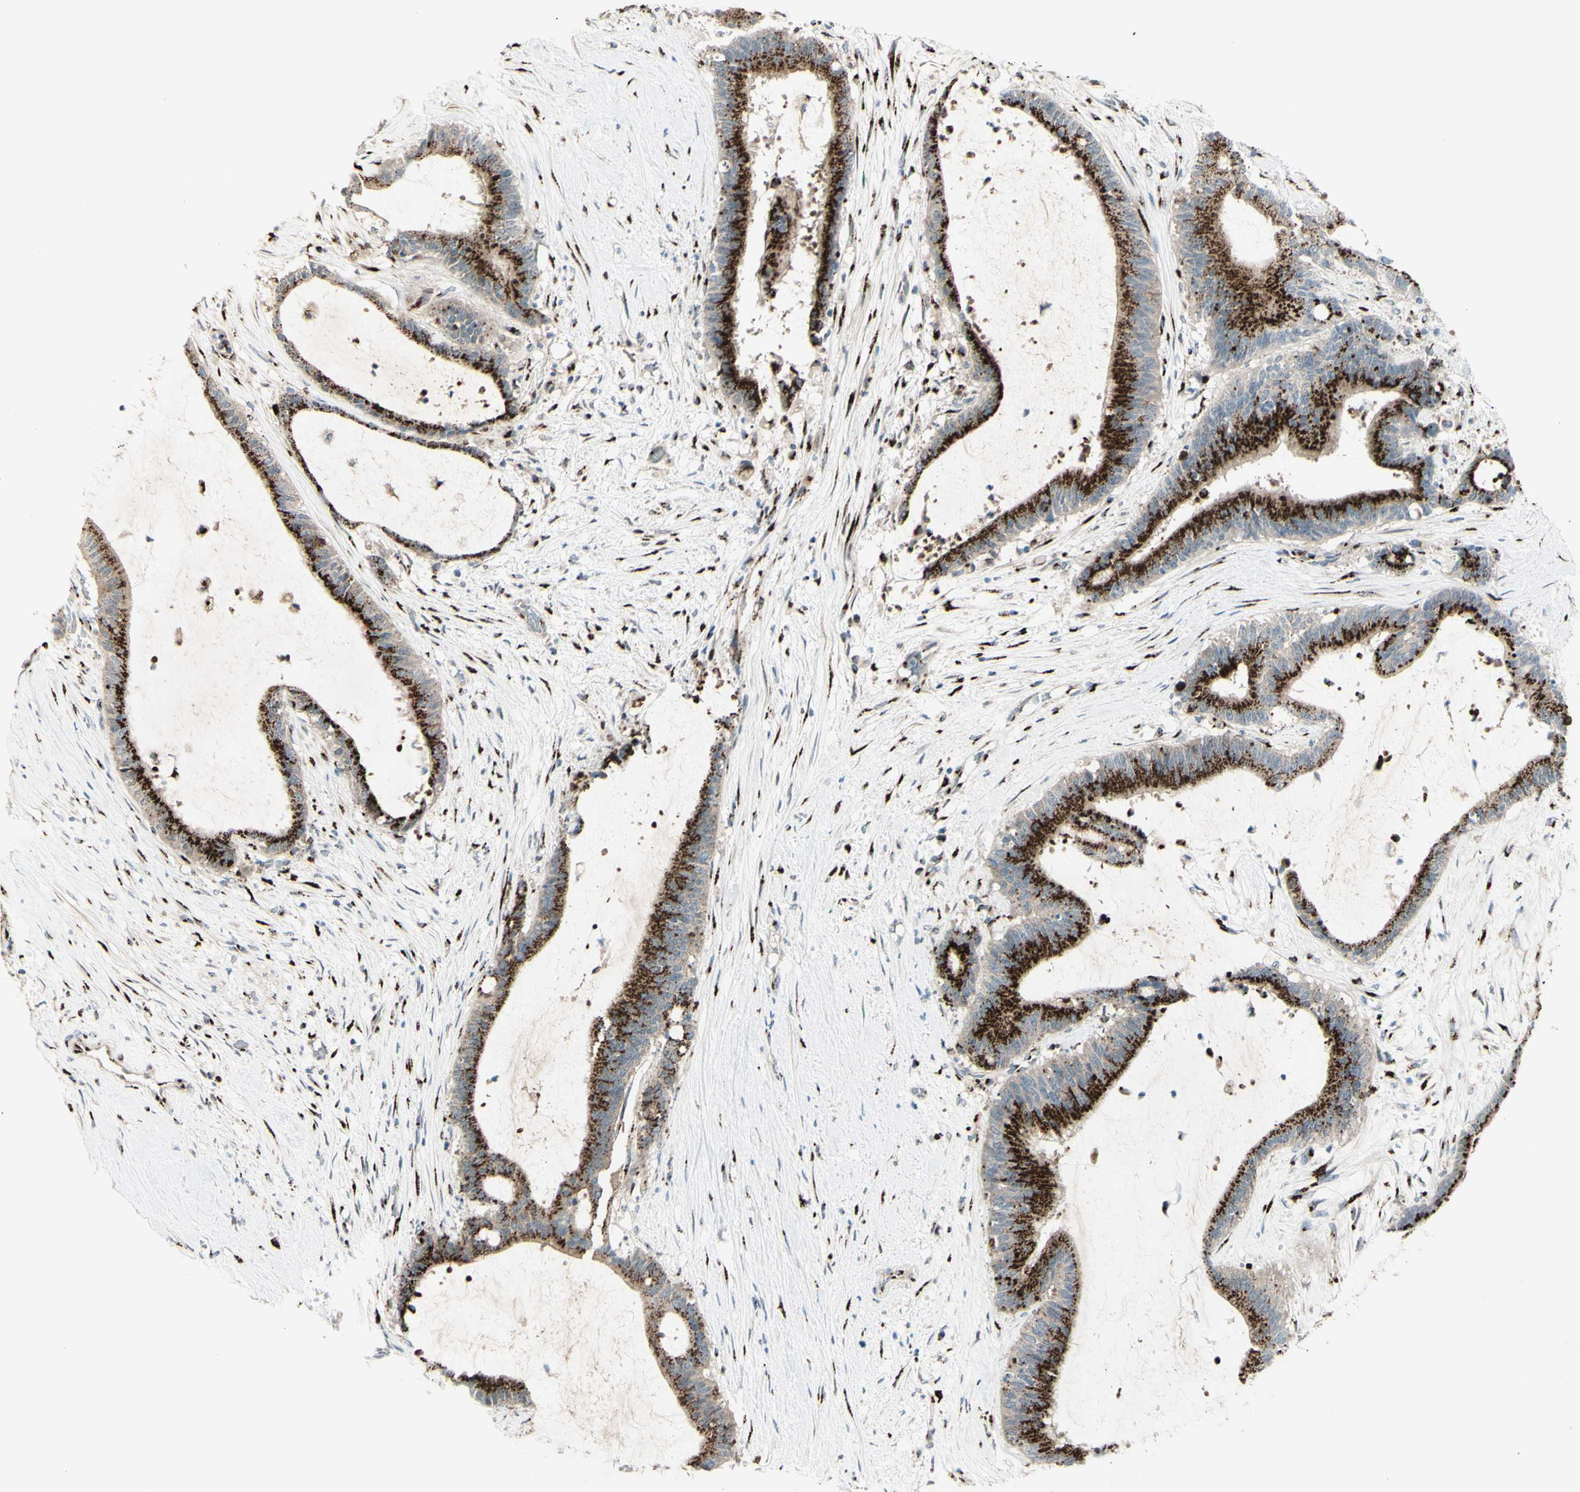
{"staining": {"intensity": "strong", "quantity": ">75%", "location": "cytoplasmic/membranous"}, "tissue": "liver cancer", "cell_type": "Tumor cells", "image_type": "cancer", "snomed": [{"axis": "morphology", "description": "Cholangiocarcinoma"}, {"axis": "topography", "description": "Liver"}], "caption": "This micrograph exhibits liver cancer (cholangiocarcinoma) stained with immunohistochemistry (IHC) to label a protein in brown. The cytoplasmic/membranous of tumor cells show strong positivity for the protein. Nuclei are counter-stained blue.", "gene": "BPNT2", "patient": {"sex": "female", "age": 73}}